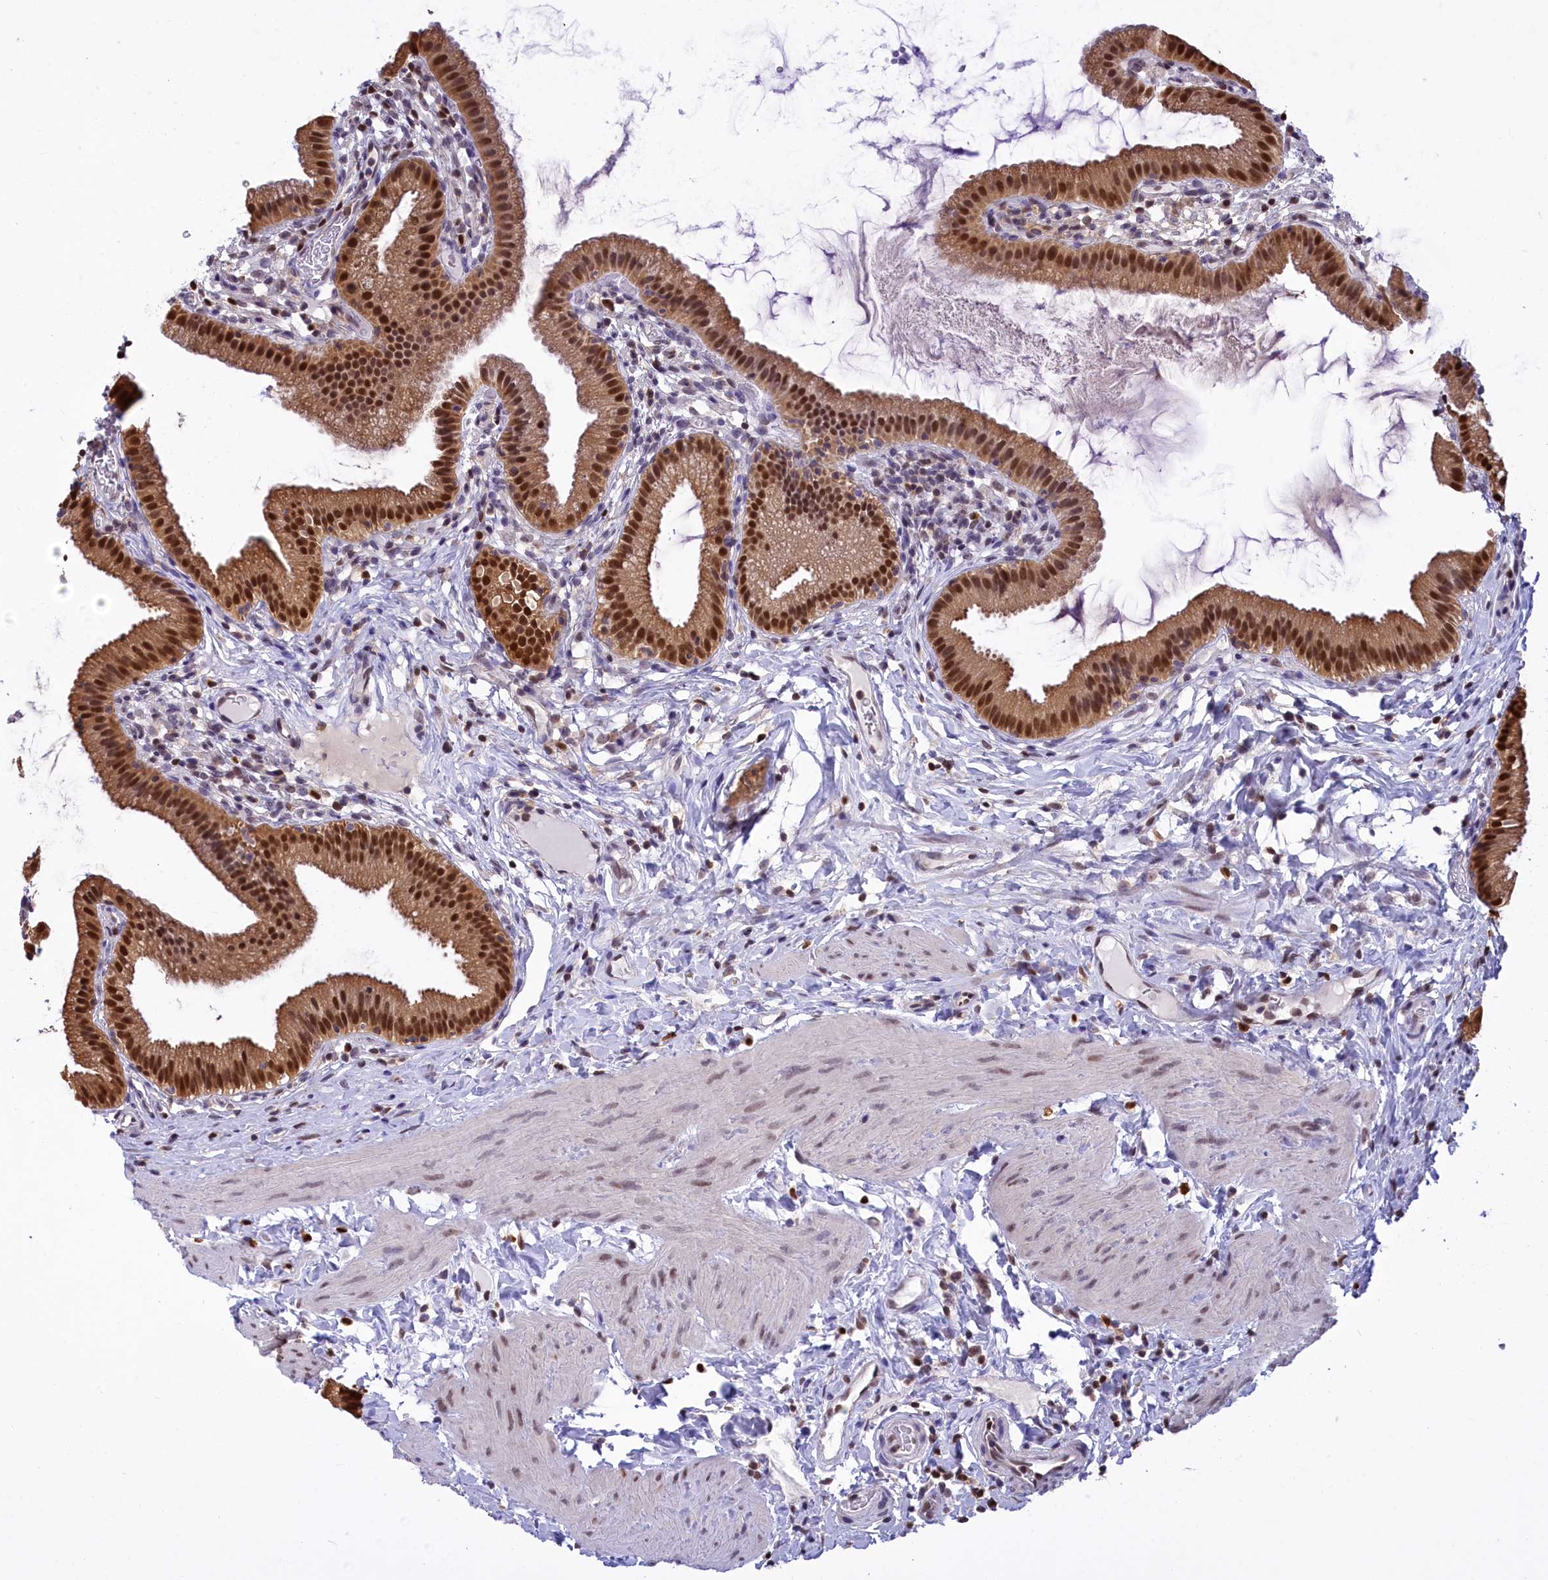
{"staining": {"intensity": "strong", "quantity": ">75%", "location": "cytoplasmic/membranous,nuclear"}, "tissue": "gallbladder", "cell_type": "Glandular cells", "image_type": "normal", "snomed": [{"axis": "morphology", "description": "Normal tissue, NOS"}, {"axis": "topography", "description": "Gallbladder"}], "caption": "Brown immunohistochemical staining in unremarkable human gallbladder demonstrates strong cytoplasmic/membranous,nuclear positivity in approximately >75% of glandular cells.", "gene": "IZUMO2", "patient": {"sex": "female", "age": 46}}